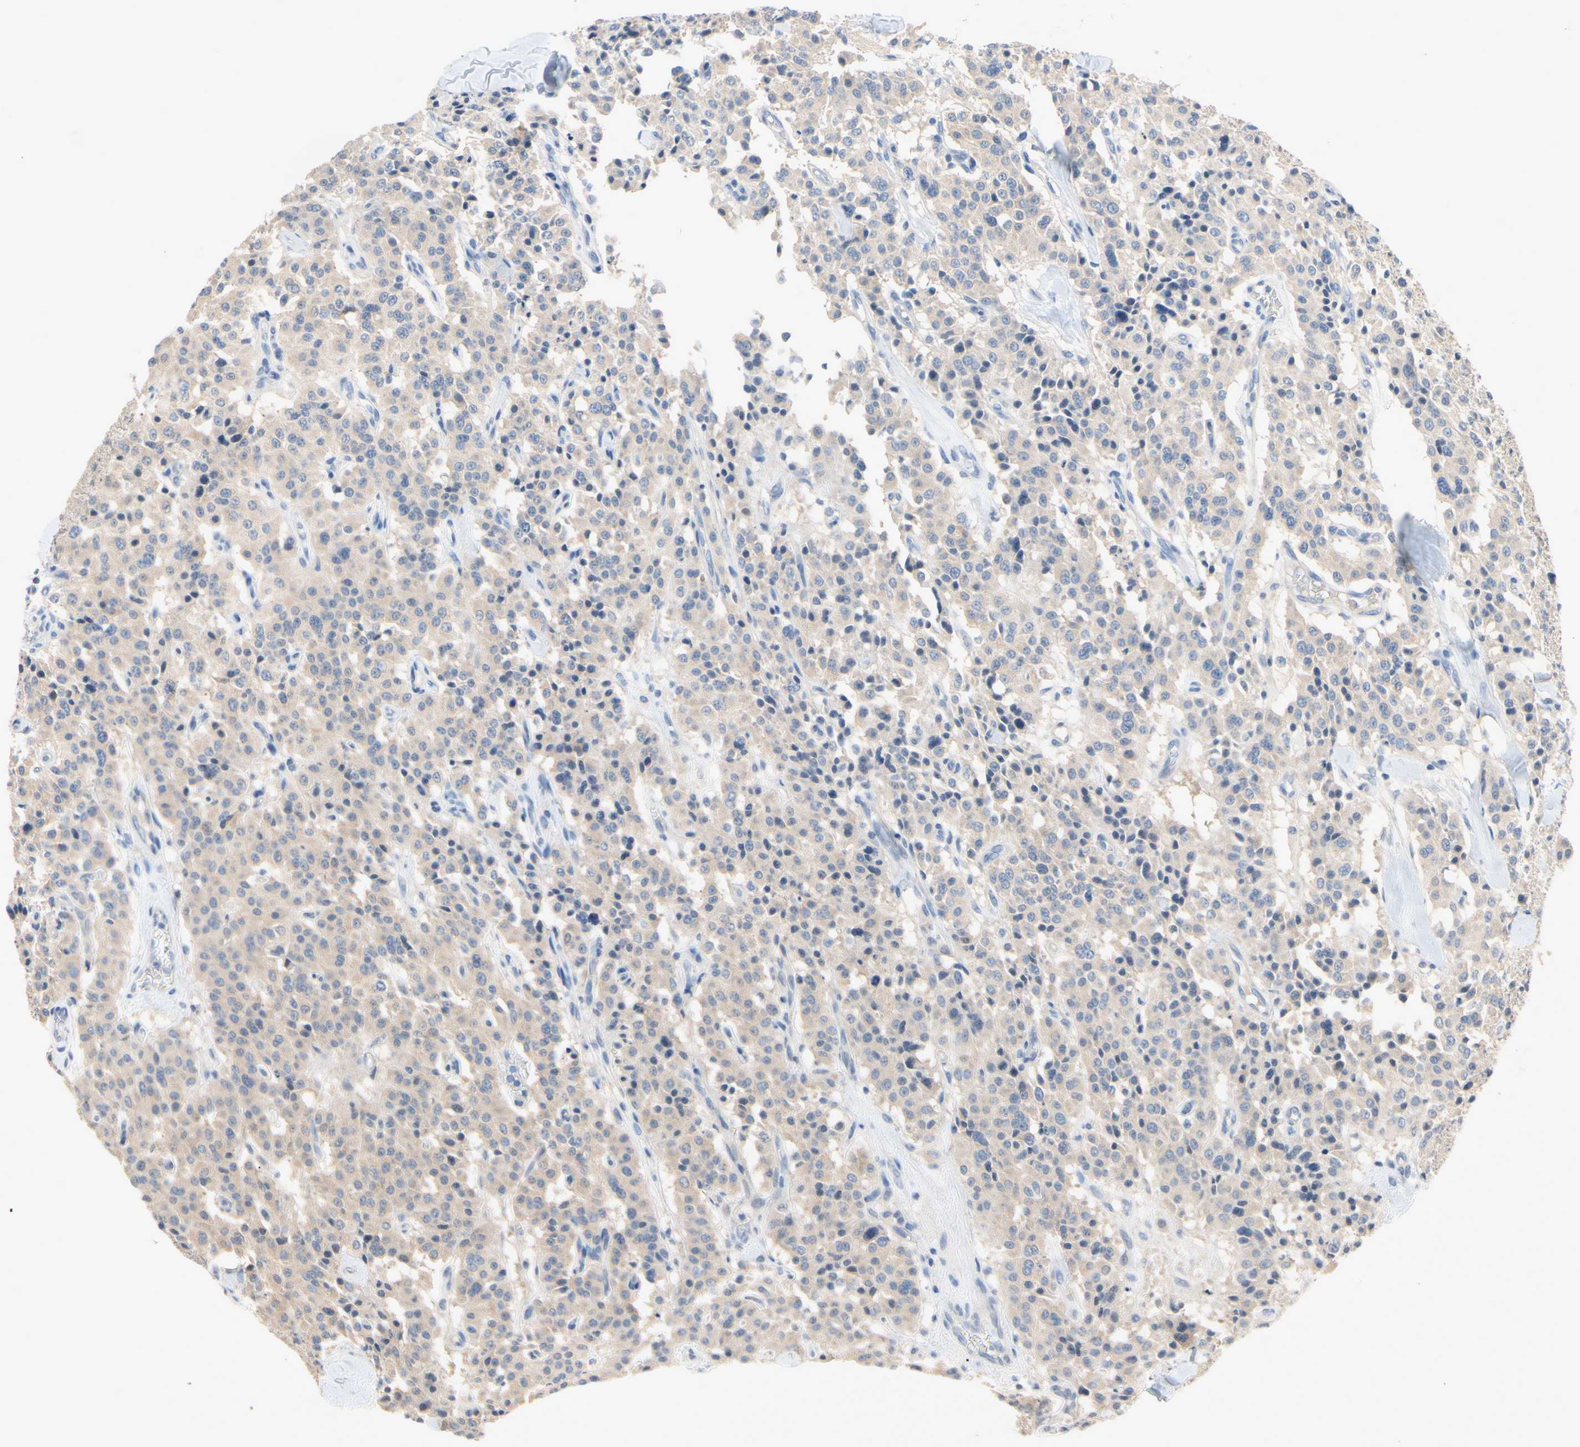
{"staining": {"intensity": "weak", "quantity": "25%-75%", "location": "cytoplasmic/membranous"}, "tissue": "carcinoid", "cell_type": "Tumor cells", "image_type": "cancer", "snomed": [{"axis": "morphology", "description": "Carcinoid, malignant, NOS"}, {"axis": "topography", "description": "Lung"}], "caption": "IHC histopathology image of neoplastic tissue: human malignant carcinoid stained using immunohistochemistry (IHC) shows low levels of weak protein expression localized specifically in the cytoplasmic/membranous of tumor cells, appearing as a cytoplasmic/membranous brown color.", "gene": "MARK1", "patient": {"sex": "male", "age": 30}}